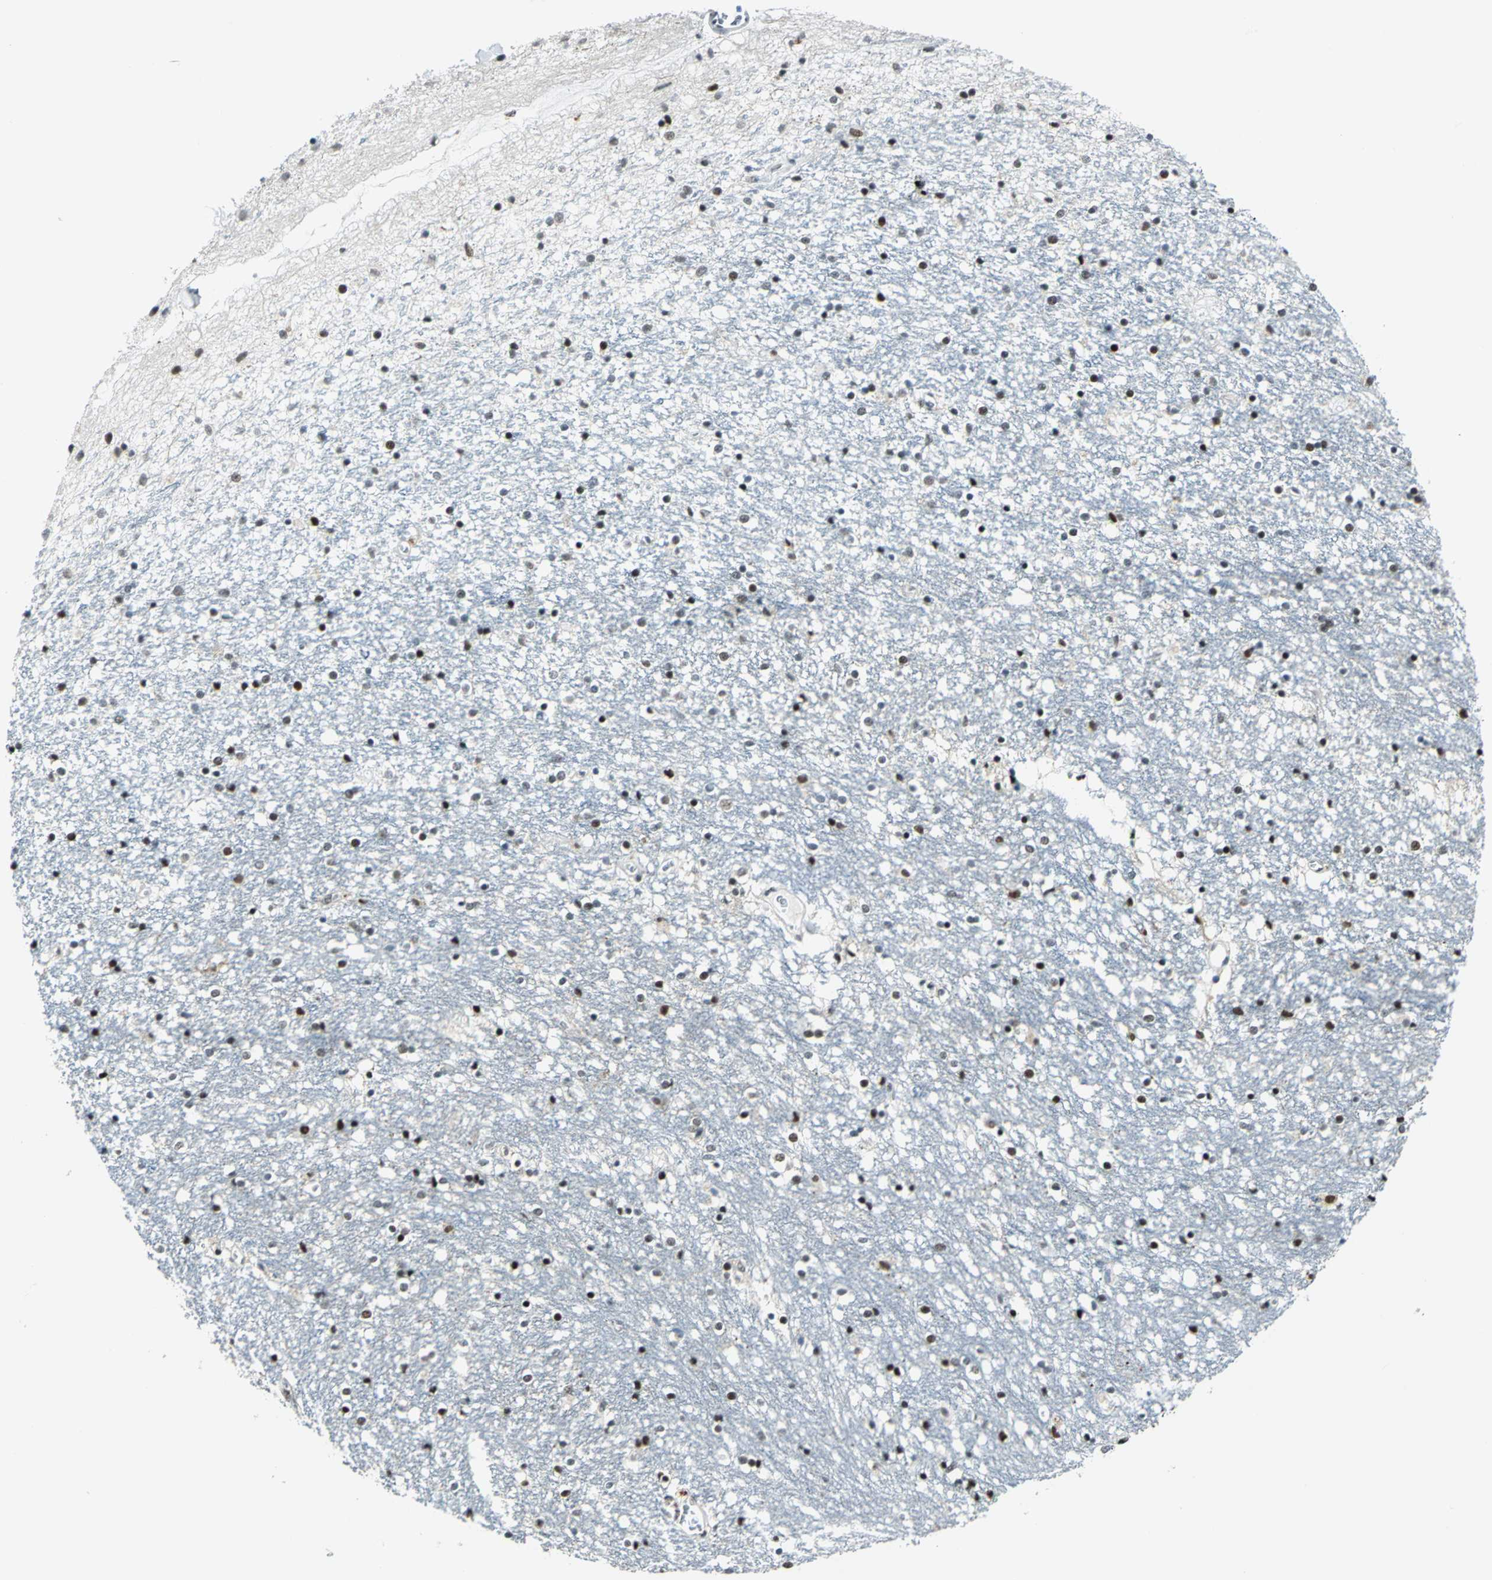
{"staining": {"intensity": "strong", "quantity": ">75%", "location": "nuclear"}, "tissue": "caudate", "cell_type": "Glial cells", "image_type": "normal", "snomed": [{"axis": "morphology", "description": "Normal tissue, NOS"}, {"axis": "topography", "description": "Lateral ventricle wall"}], "caption": "A high amount of strong nuclear staining is identified in approximately >75% of glial cells in benign caudate.", "gene": "KAT6B", "patient": {"sex": "female", "age": 54}}